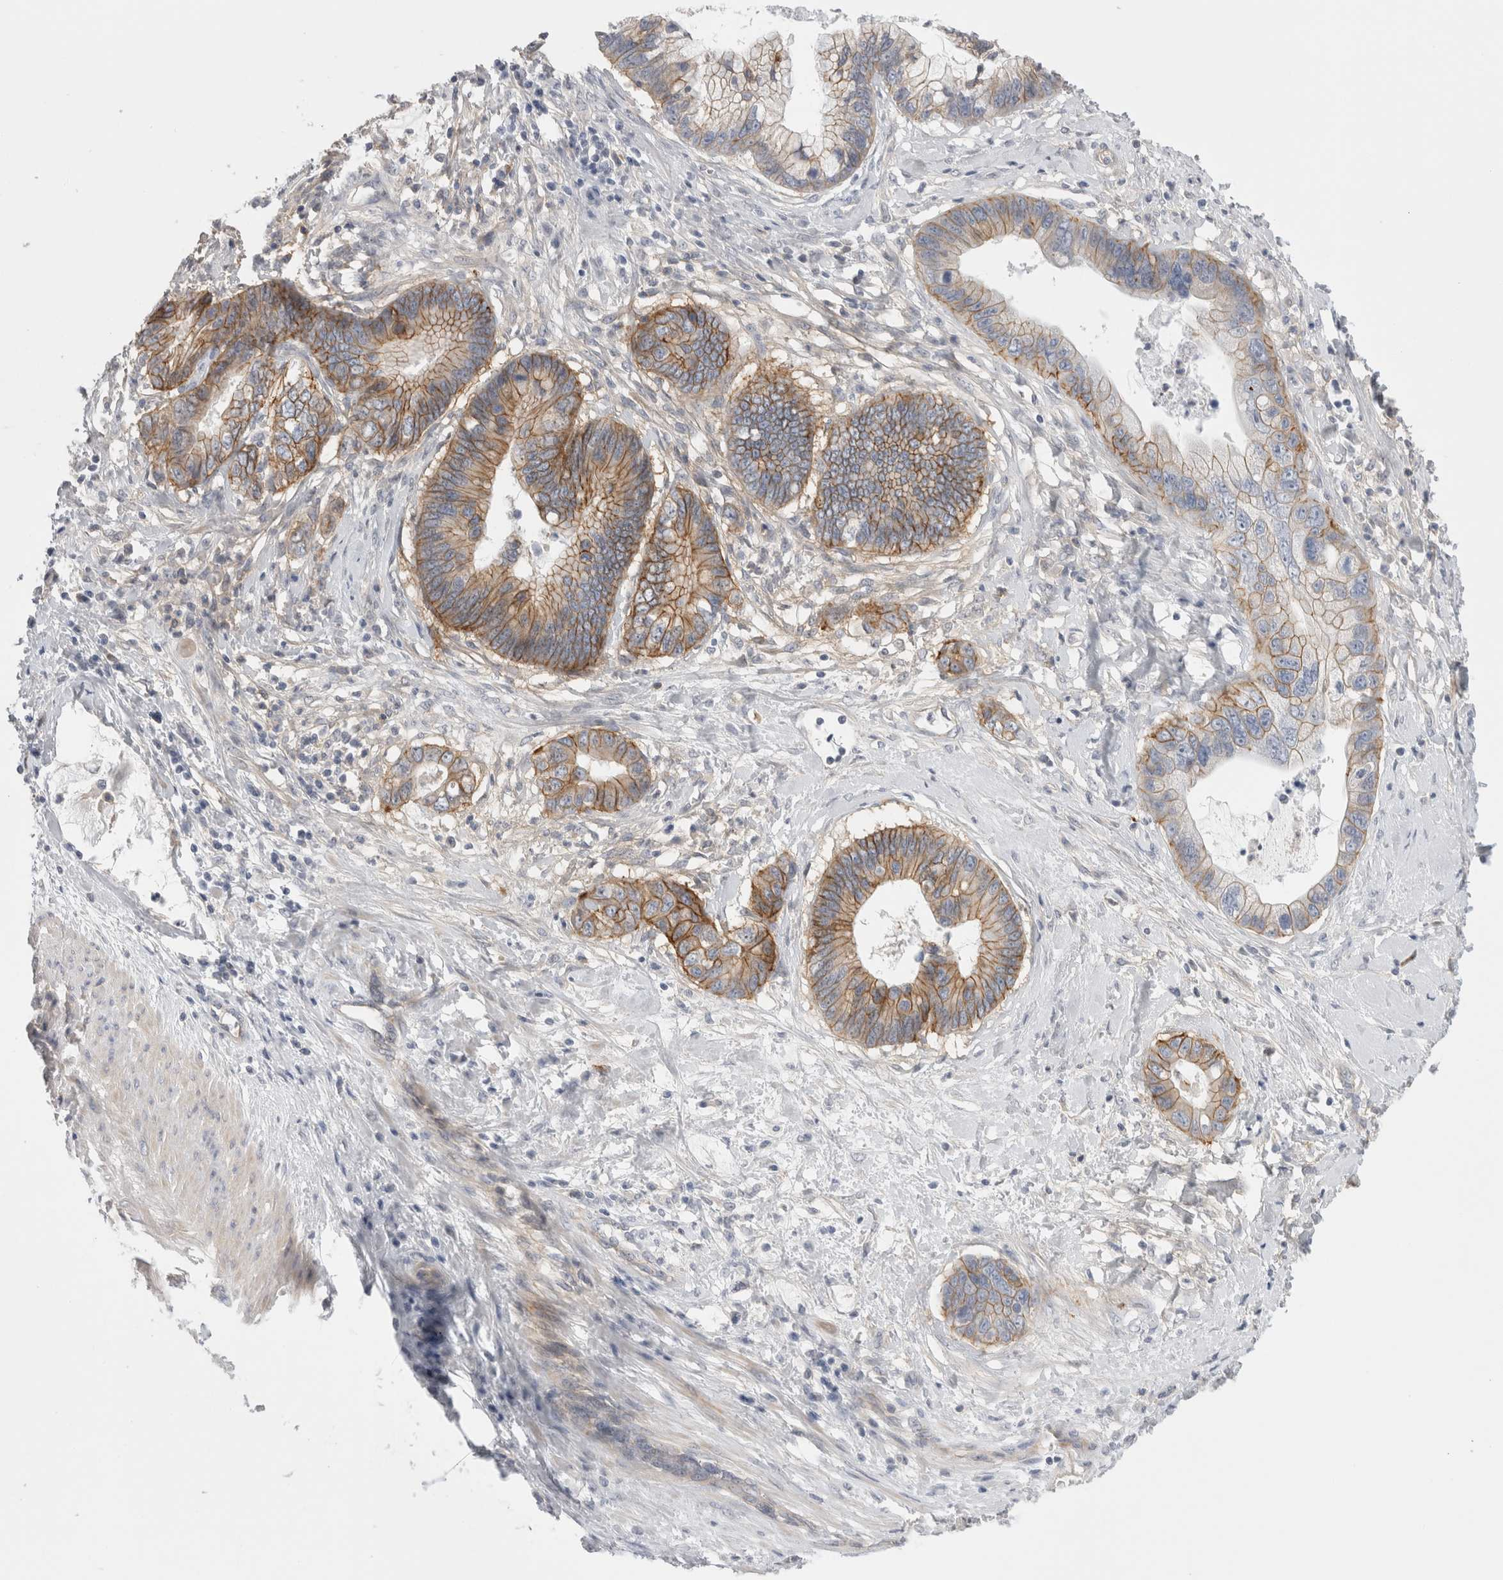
{"staining": {"intensity": "moderate", "quantity": ">75%", "location": "cytoplasmic/membranous"}, "tissue": "cervical cancer", "cell_type": "Tumor cells", "image_type": "cancer", "snomed": [{"axis": "morphology", "description": "Adenocarcinoma, NOS"}, {"axis": "topography", "description": "Cervix"}], "caption": "A brown stain labels moderate cytoplasmic/membranous expression of a protein in cervical cancer (adenocarcinoma) tumor cells. (DAB = brown stain, brightfield microscopy at high magnification).", "gene": "VANGL1", "patient": {"sex": "female", "age": 44}}